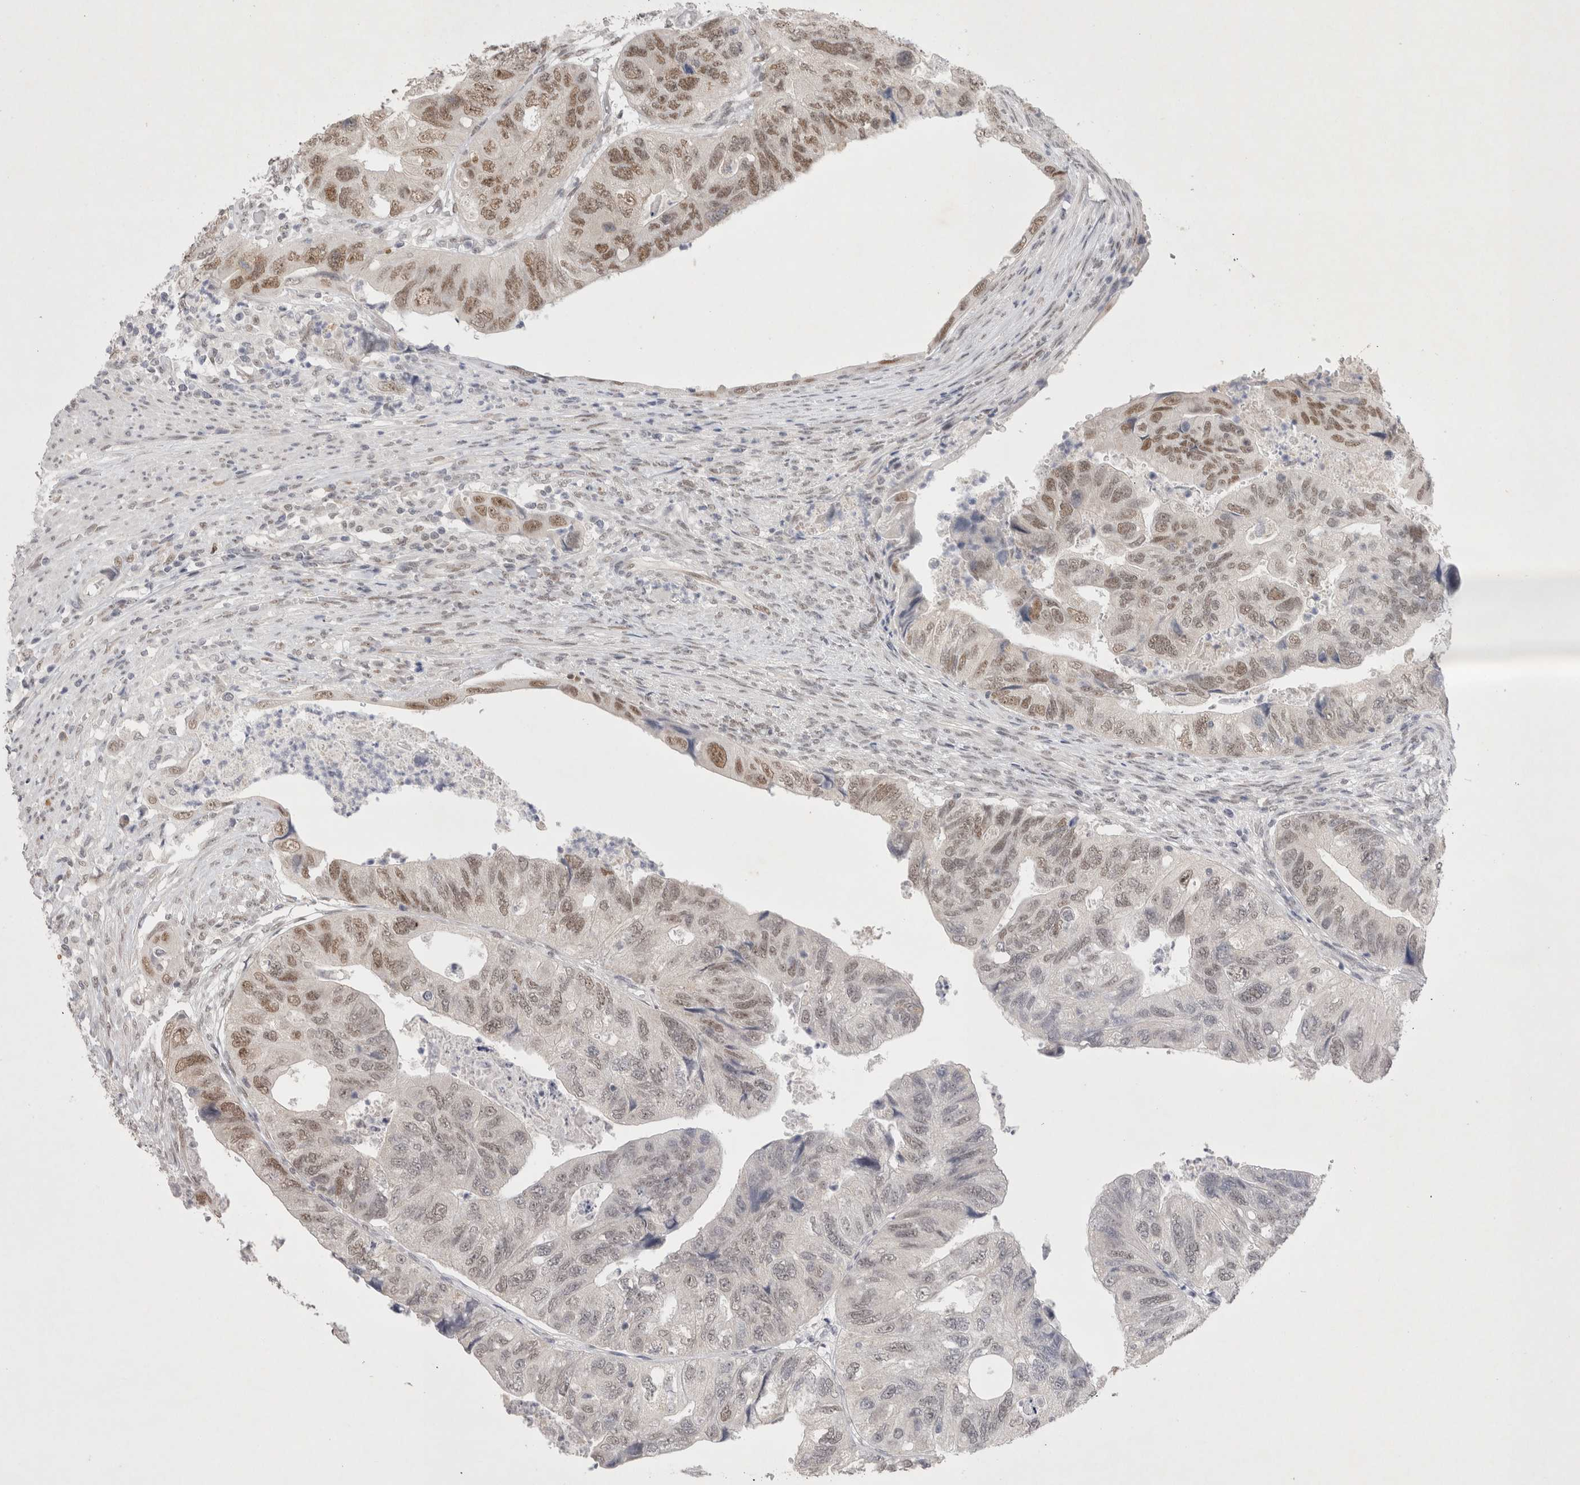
{"staining": {"intensity": "moderate", "quantity": ">75%", "location": "nuclear"}, "tissue": "colorectal cancer", "cell_type": "Tumor cells", "image_type": "cancer", "snomed": [{"axis": "morphology", "description": "Adenocarcinoma, NOS"}, {"axis": "topography", "description": "Rectum"}], "caption": "Immunohistochemistry of colorectal adenocarcinoma reveals medium levels of moderate nuclear positivity in about >75% of tumor cells.", "gene": "RECQL4", "patient": {"sex": "male", "age": 63}}